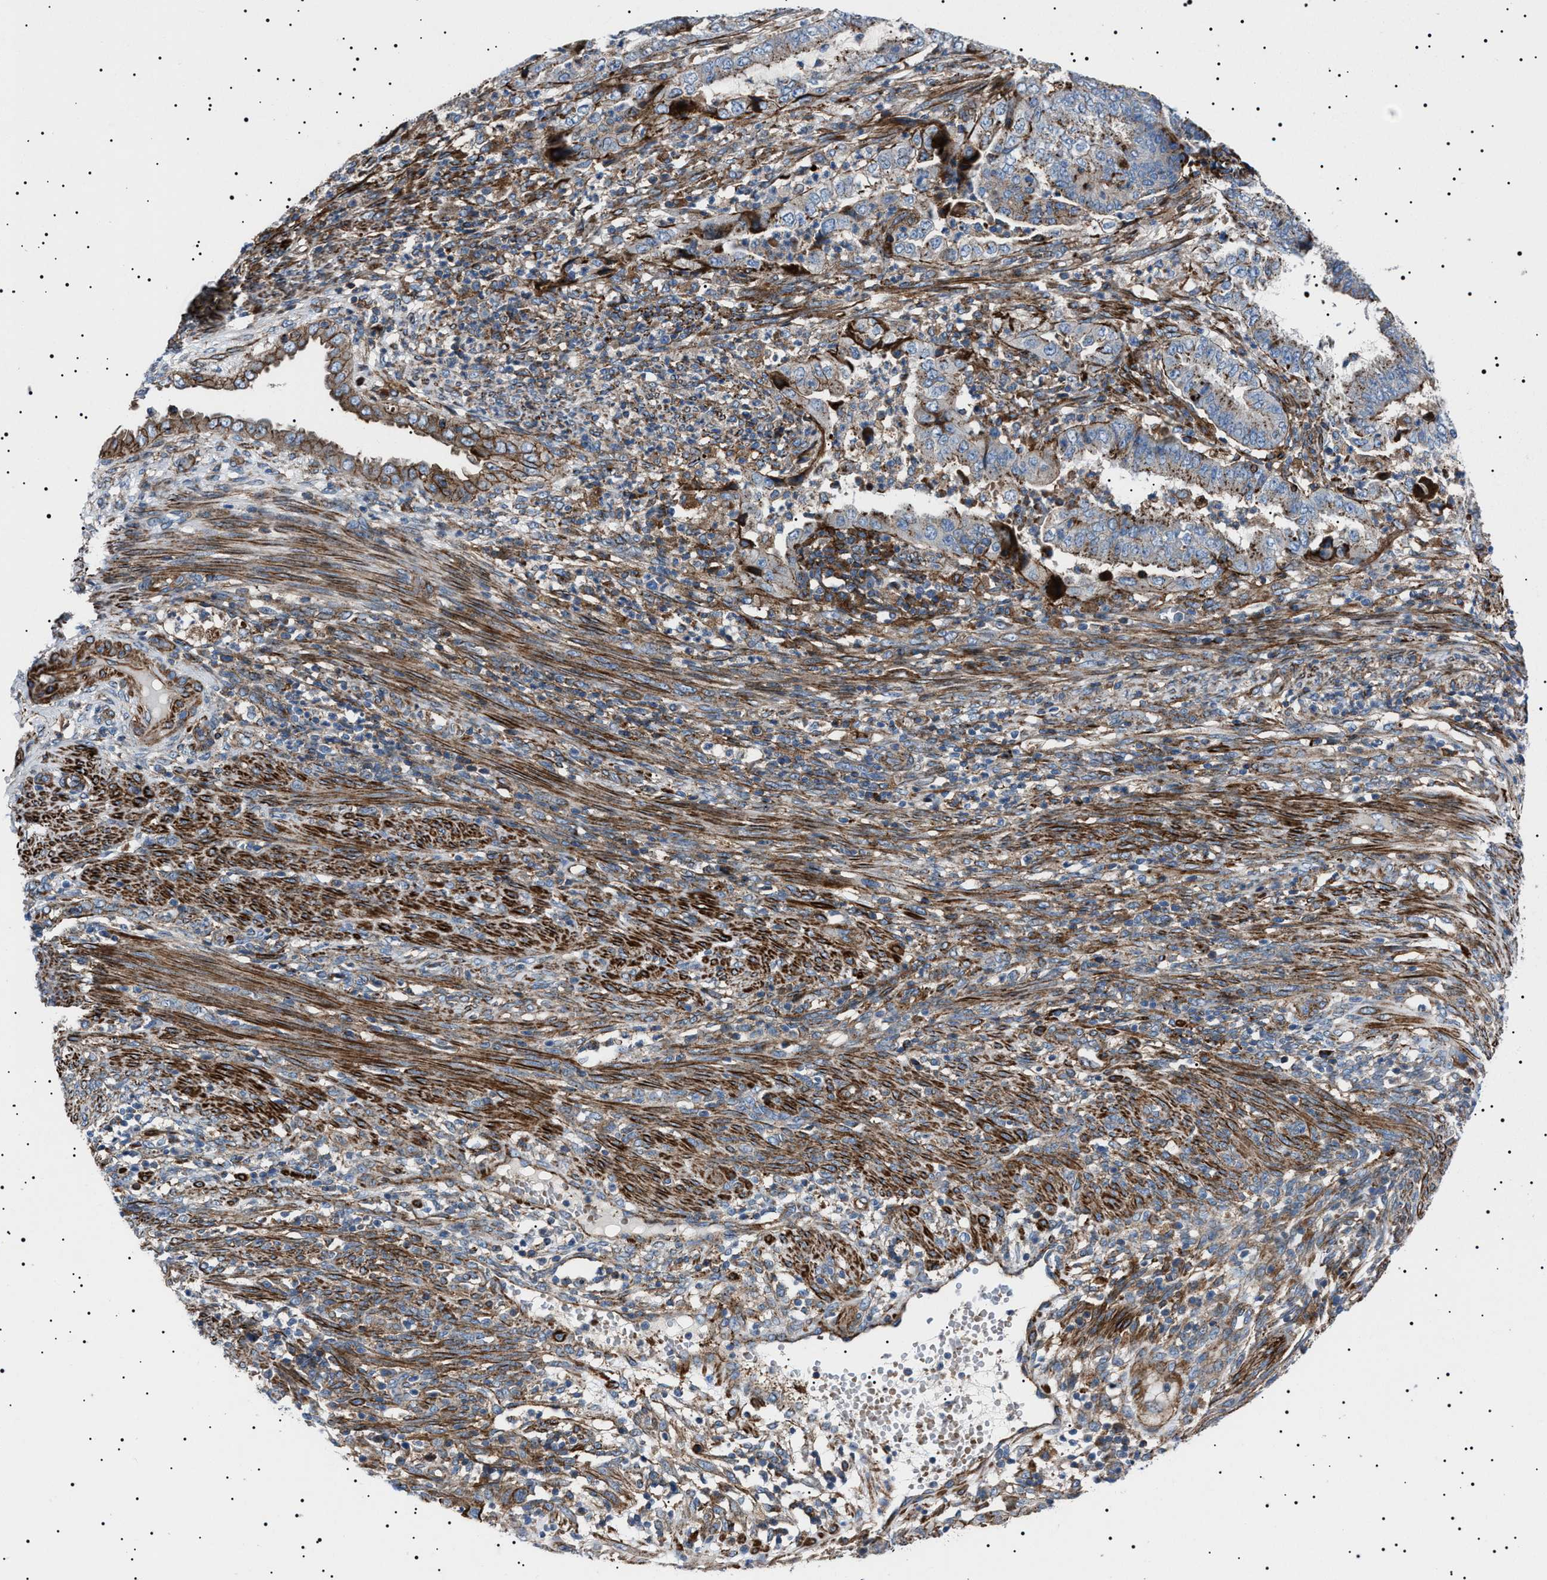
{"staining": {"intensity": "strong", "quantity": "<25%", "location": "cytoplasmic/membranous"}, "tissue": "endometrial cancer", "cell_type": "Tumor cells", "image_type": "cancer", "snomed": [{"axis": "morphology", "description": "Adenocarcinoma, NOS"}, {"axis": "topography", "description": "Endometrium"}], "caption": "Immunohistochemistry (IHC) (DAB (3,3'-diaminobenzidine)) staining of endometrial cancer (adenocarcinoma) shows strong cytoplasmic/membranous protein staining in about <25% of tumor cells.", "gene": "NEU1", "patient": {"sex": "female", "age": 51}}